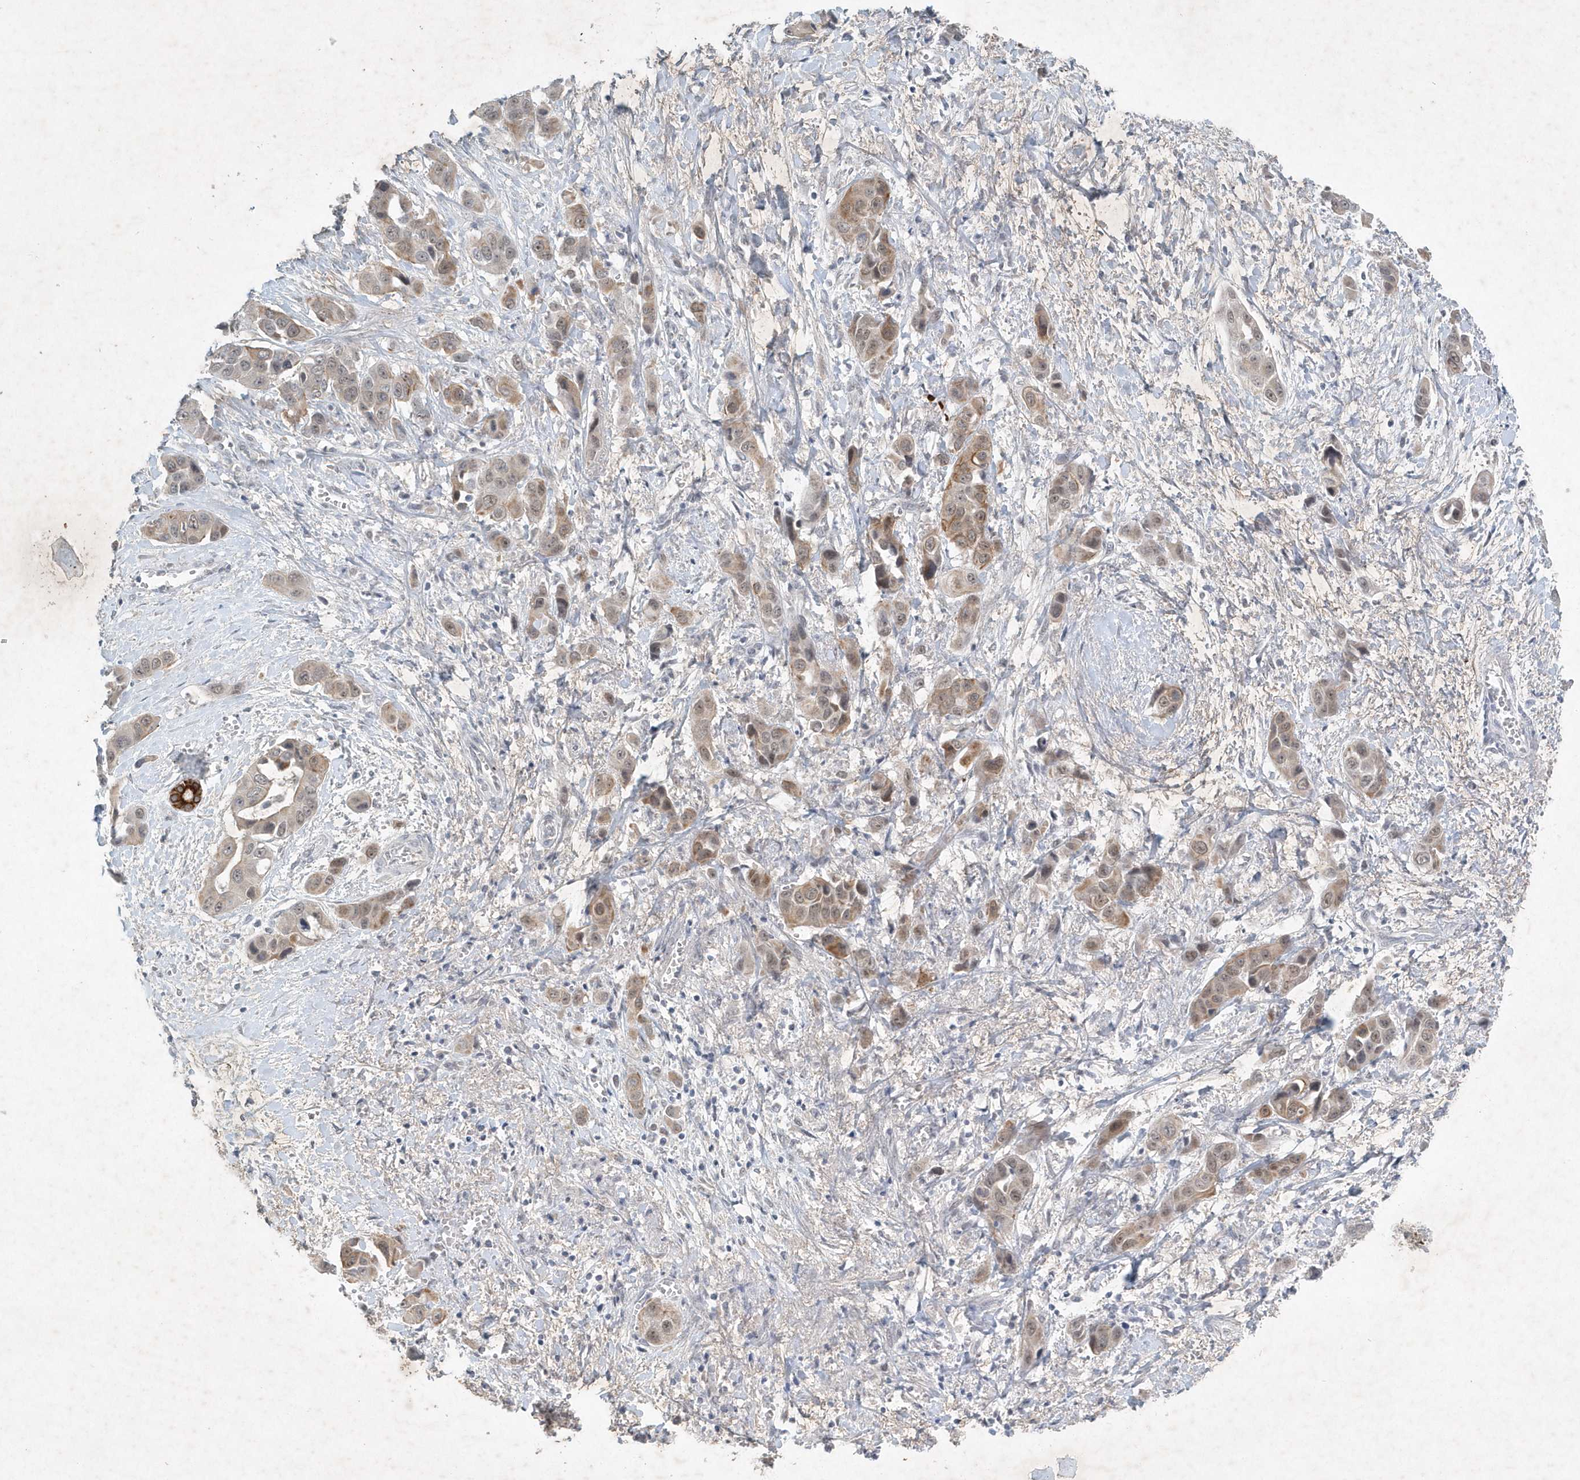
{"staining": {"intensity": "weak", "quantity": "25%-75%", "location": "cytoplasmic/membranous"}, "tissue": "liver cancer", "cell_type": "Tumor cells", "image_type": "cancer", "snomed": [{"axis": "morphology", "description": "Cholangiocarcinoma"}, {"axis": "topography", "description": "Liver"}], "caption": "Approximately 25%-75% of tumor cells in human liver cancer display weak cytoplasmic/membranous protein positivity as visualized by brown immunohistochemical staining.", "gene": "ZBTB9", "patient": {"sex": "female", "age": 52}}